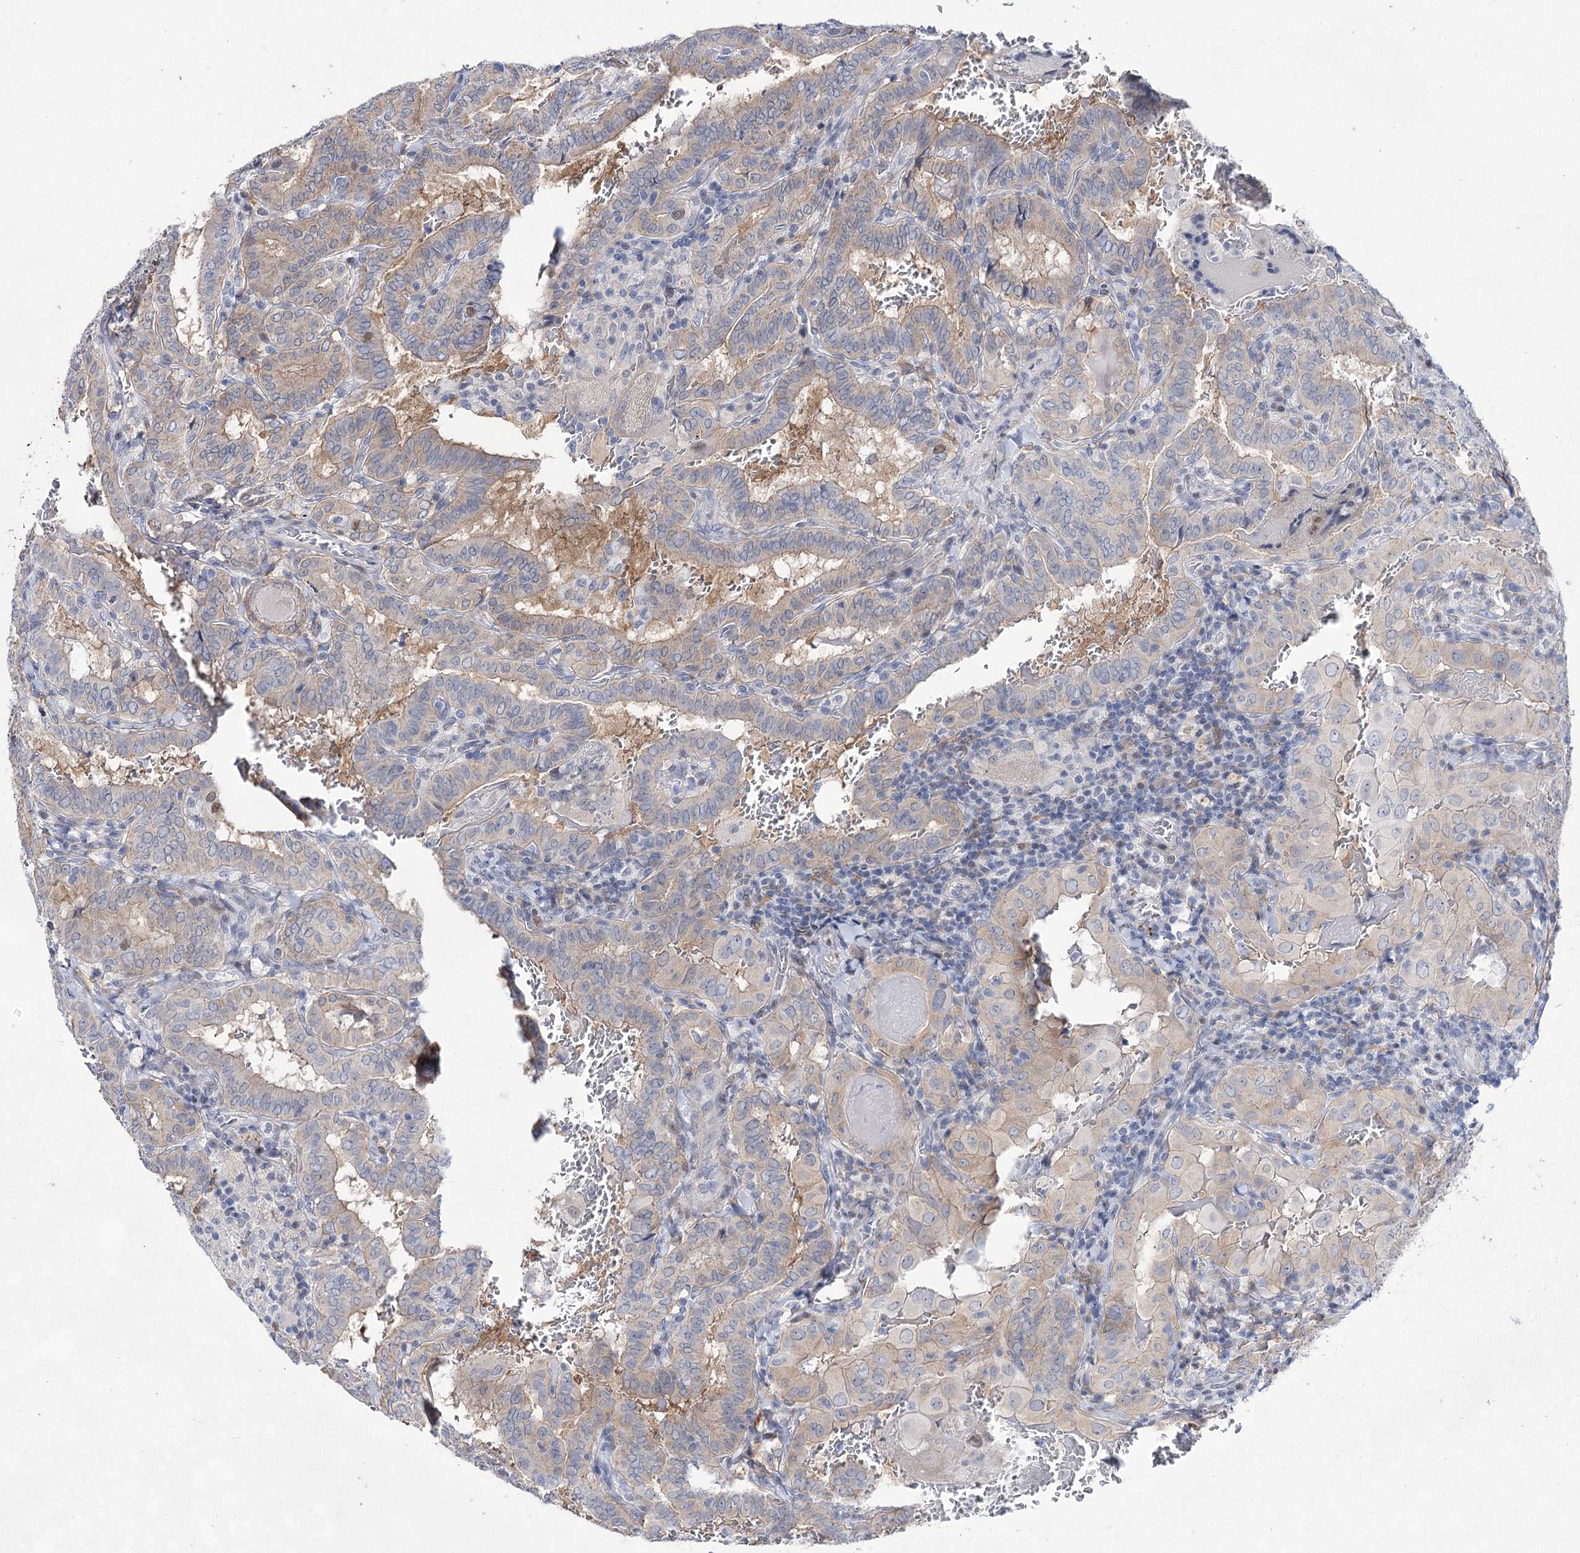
{"staining": {"intensity": "weak", "quantity": "<25%", "location": "cytoplasmic/membranous,nuclear"}, "tissue": "thyroid cancer", "cell_type": "Tumor cells", "image_type": "cancer", "snomed": [{"axis": "morphology", "description": "Papillary adenocarcinoma, NOS"}, {"axis": "topography", "description": "Thyroid gland"}], "caption": "Immunohistochemistry (IHC) image of neoplastic tissue: human papillary adenocarcinoma (thyroid) stained with DAB (3,3'-diaminobenzidine) demonstrates no significant protein positivity in tumor cells. (DAB IHC, high magnification).", "gene": "UGDH", "patient": {"sex": "female", "age": 72}}